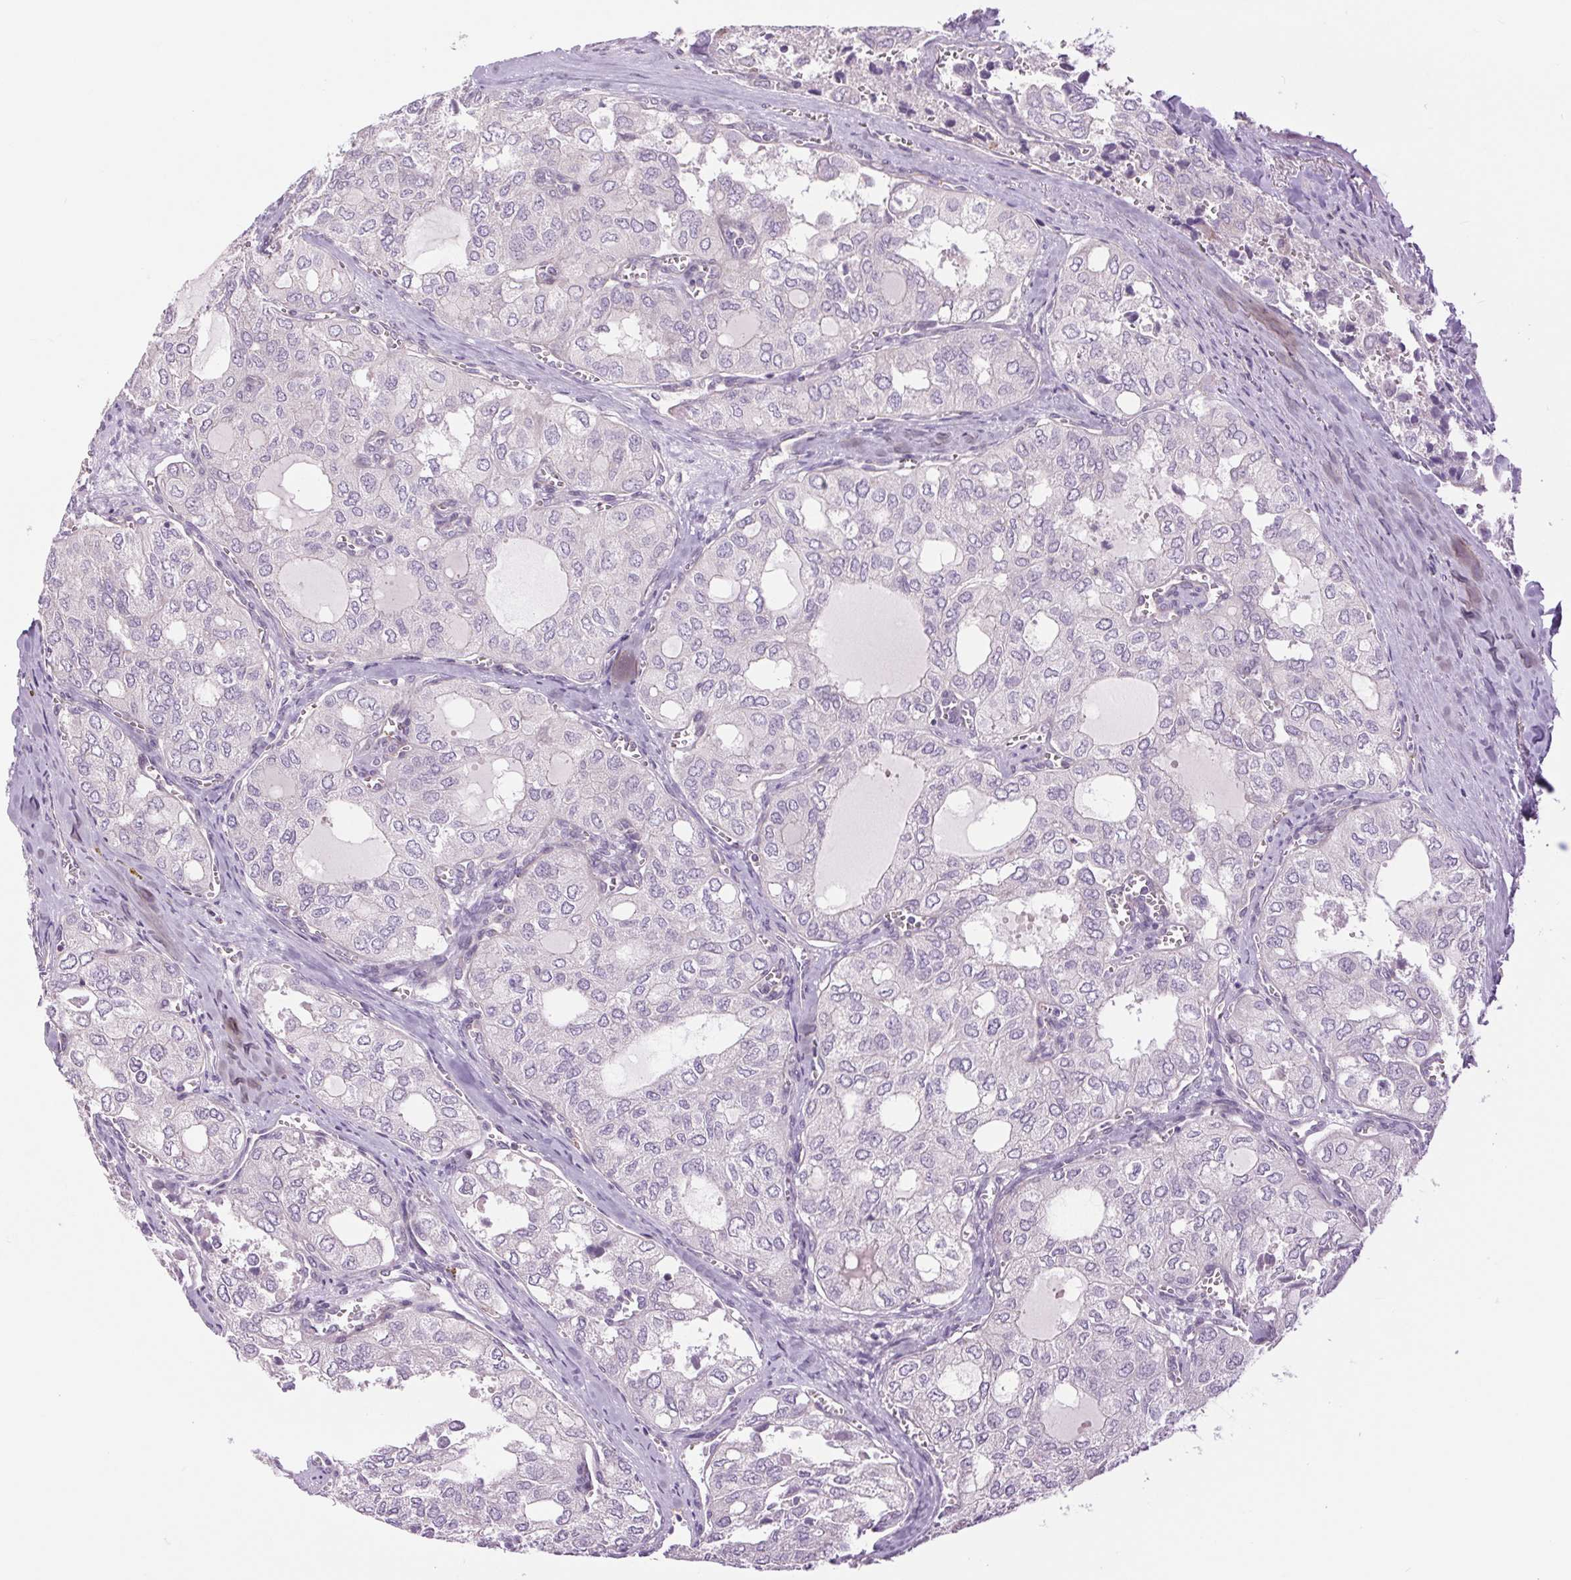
{"staining": {"intensity": "weak", "quantity": "25%-75%", "location": "cytoplasmic/membranous"}, "tissue": "thyroid cancer", "cell_type": "Tumor cells", "image_type": "cancer", "snomed": [{"axis": "morphology", "description": "Follicular adenoma carcinoma, NOS"}, {"axis": "topography", "description": "Thyroid gland"}], "caption": "Brown immunohistochemical staining in human thyroid cancer (follicular adenoma carcinoma) reveals weak cytoplasmic/membranous staining in about 25%-75% of tumor cells.", "gene": "CTNNA3", "patient": {"sex": "male", "age": 75}}